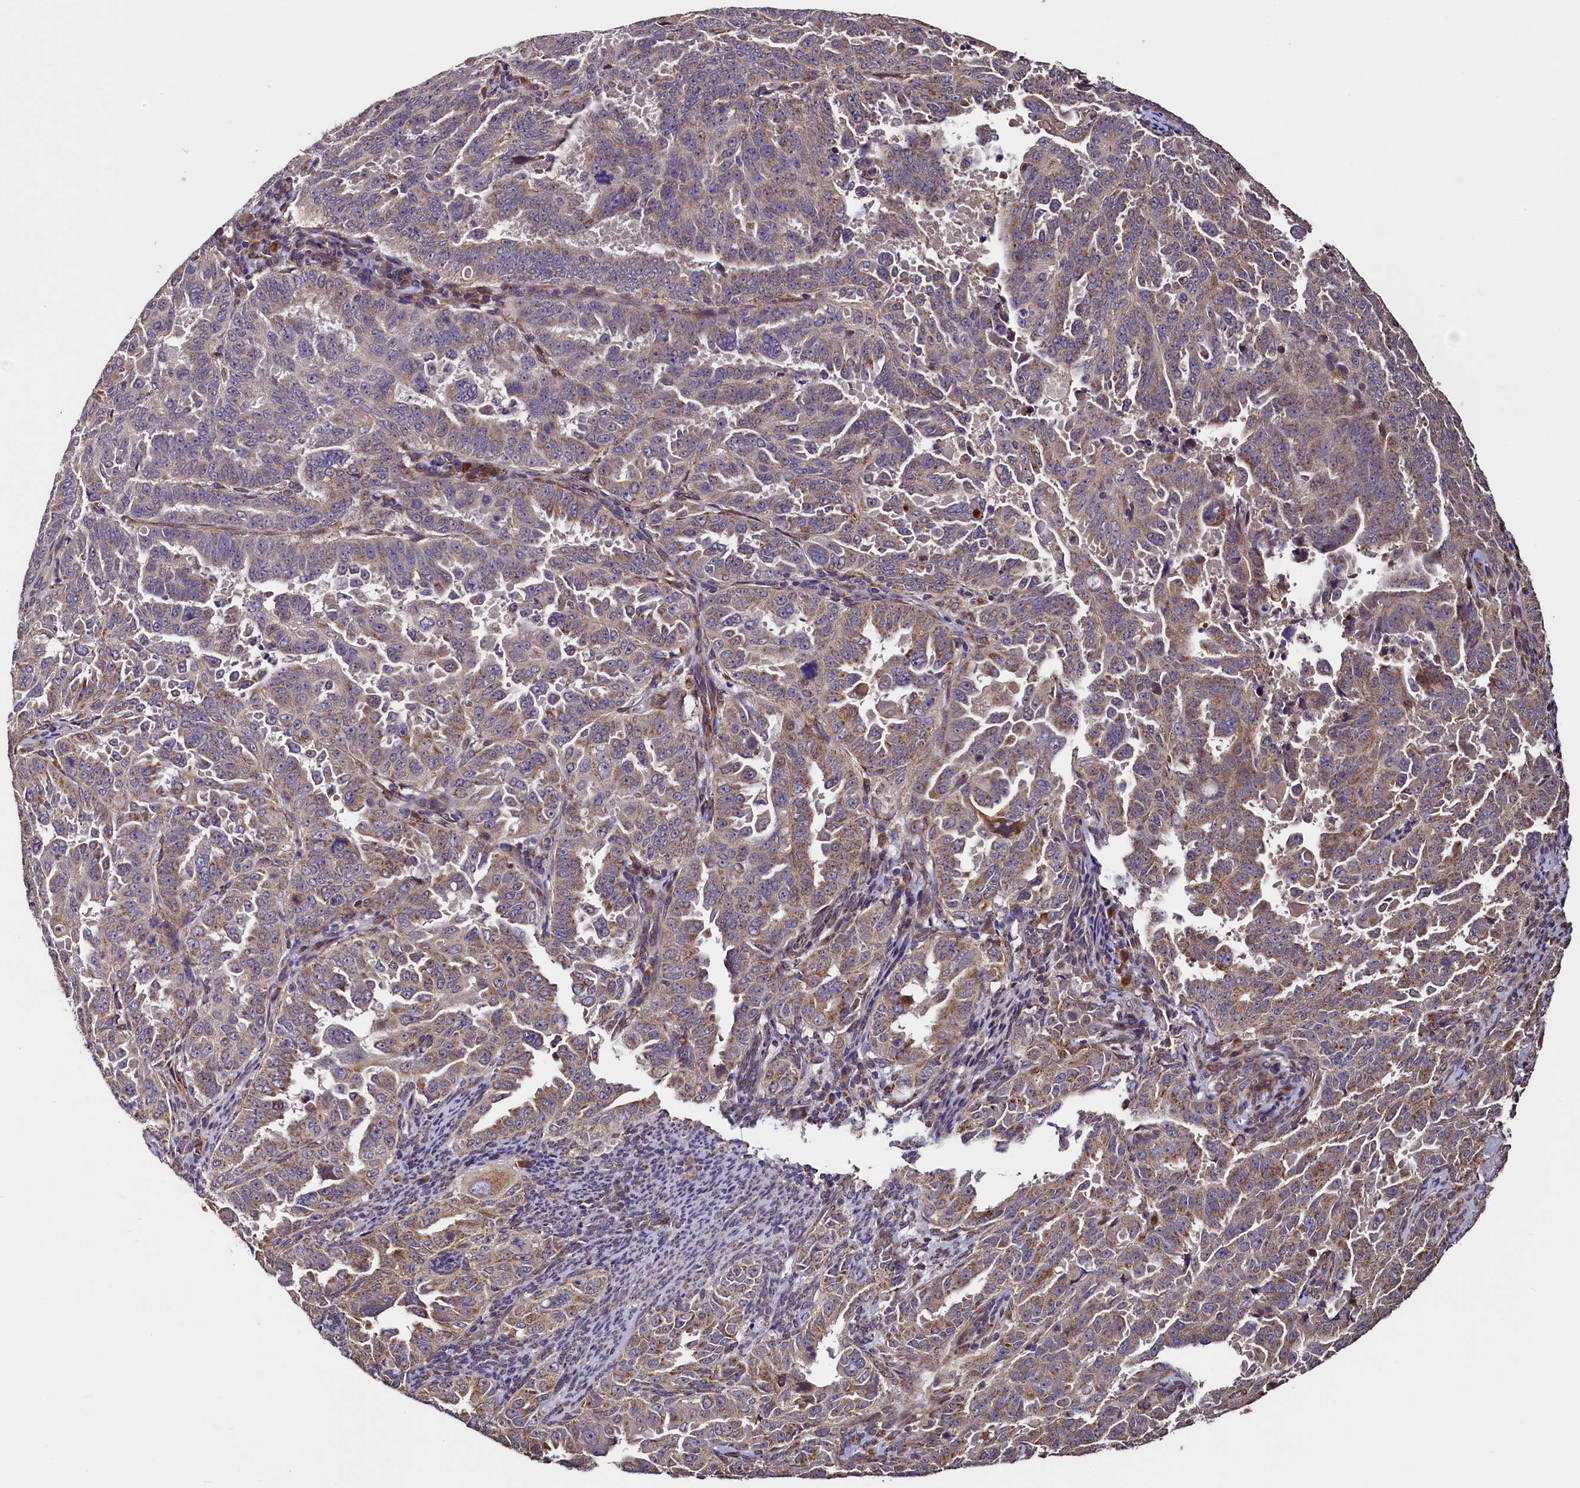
{"staining": {"intensity": "moderate", "quantity": "25%-75%", "location": "cytoplasmic/membranous"}, "tissue": "endometrial cancer", "cell_type": "Tumor cells", "image_type": "cancer", "snomed": [{"axis": "morphology", "description": "Adenocarcinoma, NOS"}, {"axis": "topography", "description": "Endometrium"}], "caption": "Moderate cytoplasmic/membranous staining is seen in approximately 25%-75% of tumor cells in endometrial cancer. (Stains: DAB (3,3'-diaminobenzidine) in brown, nuclei in blue, Microscopy: brightfield microscopy at high magnification).", "gene": "RBFA", "patient": {"sex": "female", "age": 65}}